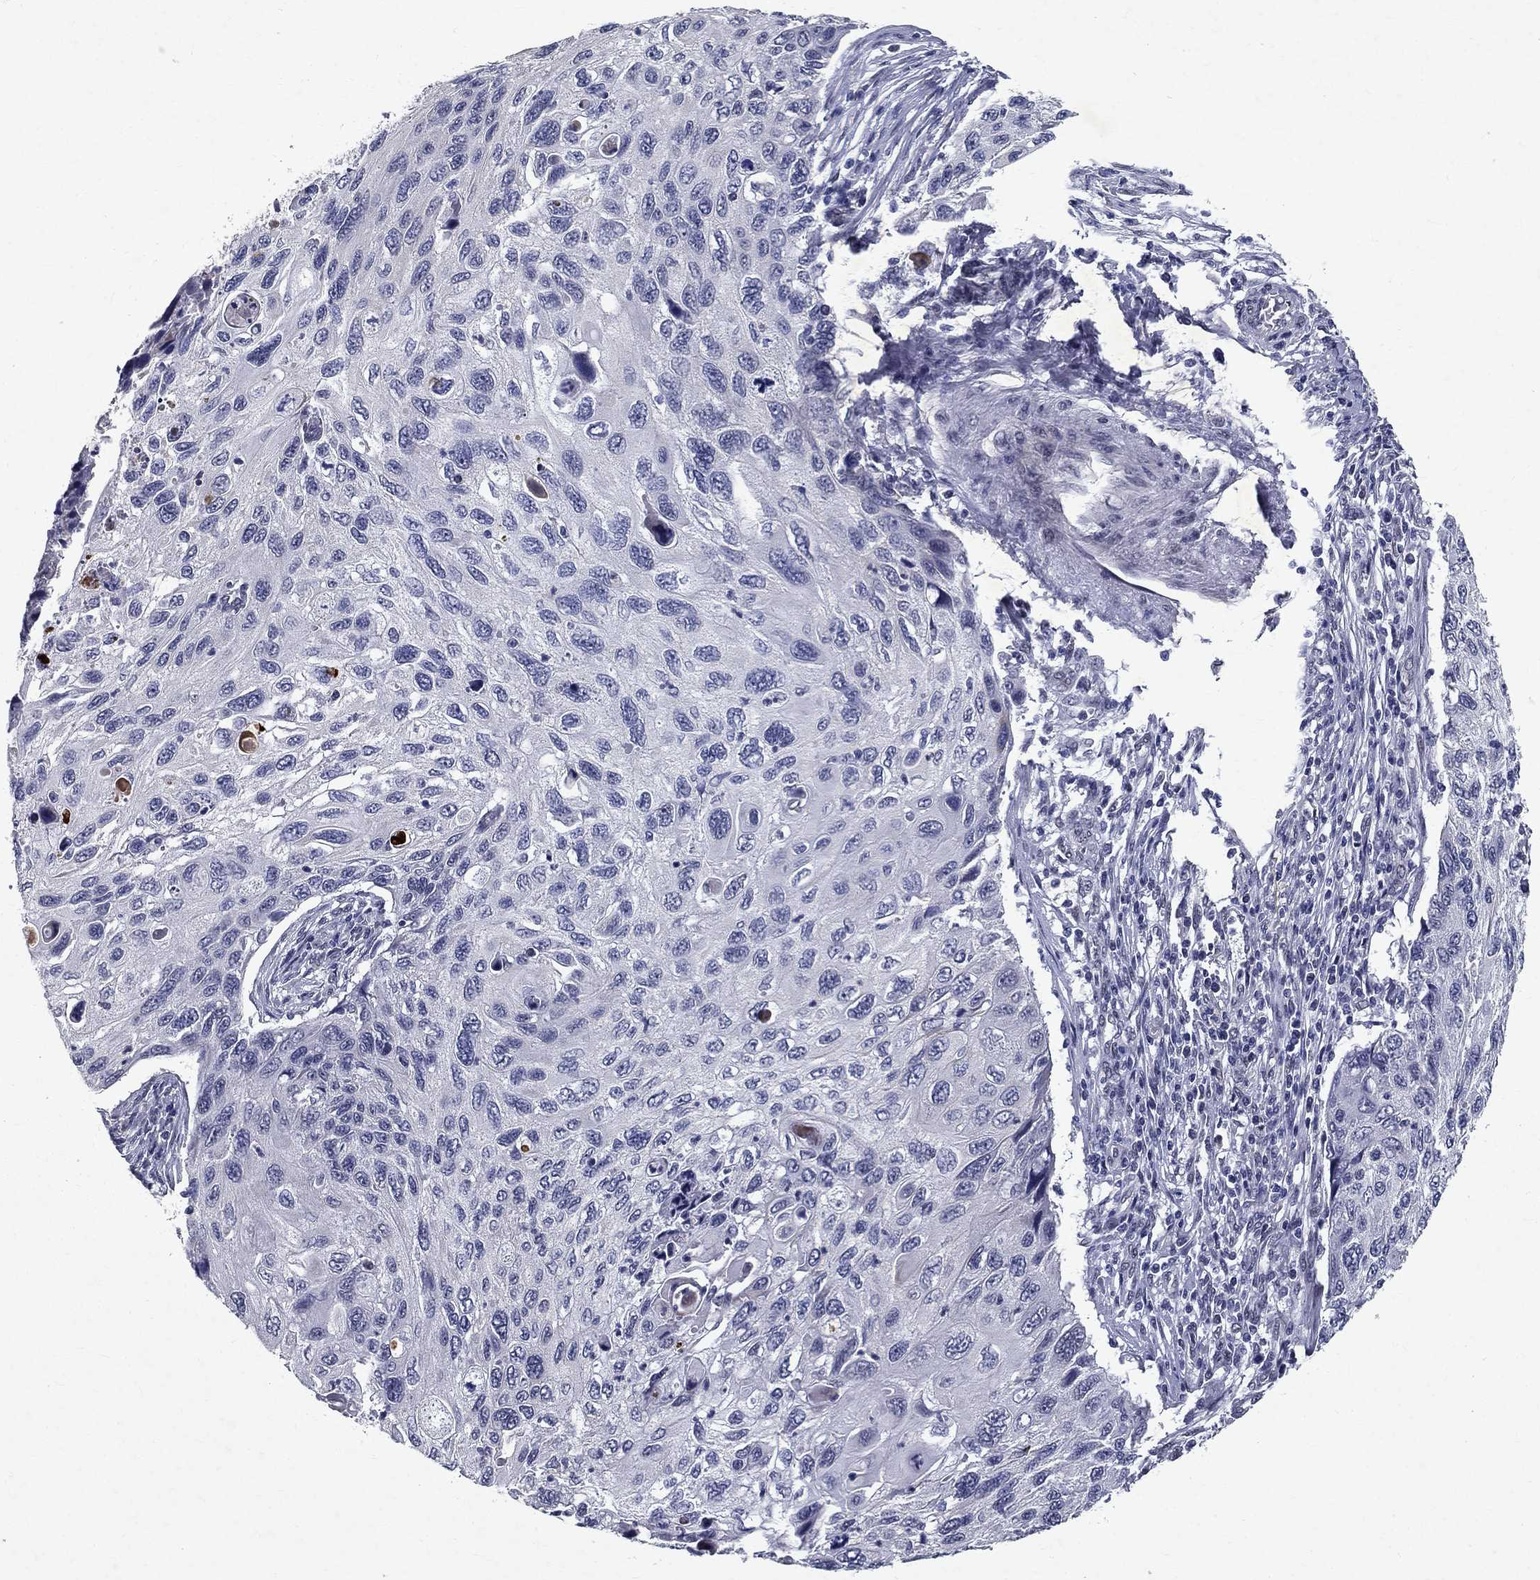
{"staining": {"intensity": "negative", "quantity": "none", "location": "none"}, "tissue": "cervical cancer", "cell_type": "Tumor cells", "image_type": "cancer", "snomed": [{"axis": "morphology", "description": "Squamous cell carcinoma, NOS"}, {"axis": "topography", "description": "Cervix"}], "caption": "The photomicrograph displays no staining of tumor cells in squamous cell carcinoma (cervical).", "gene": "RBFOX1", "patient": {"sex": "female", "age": 70}}